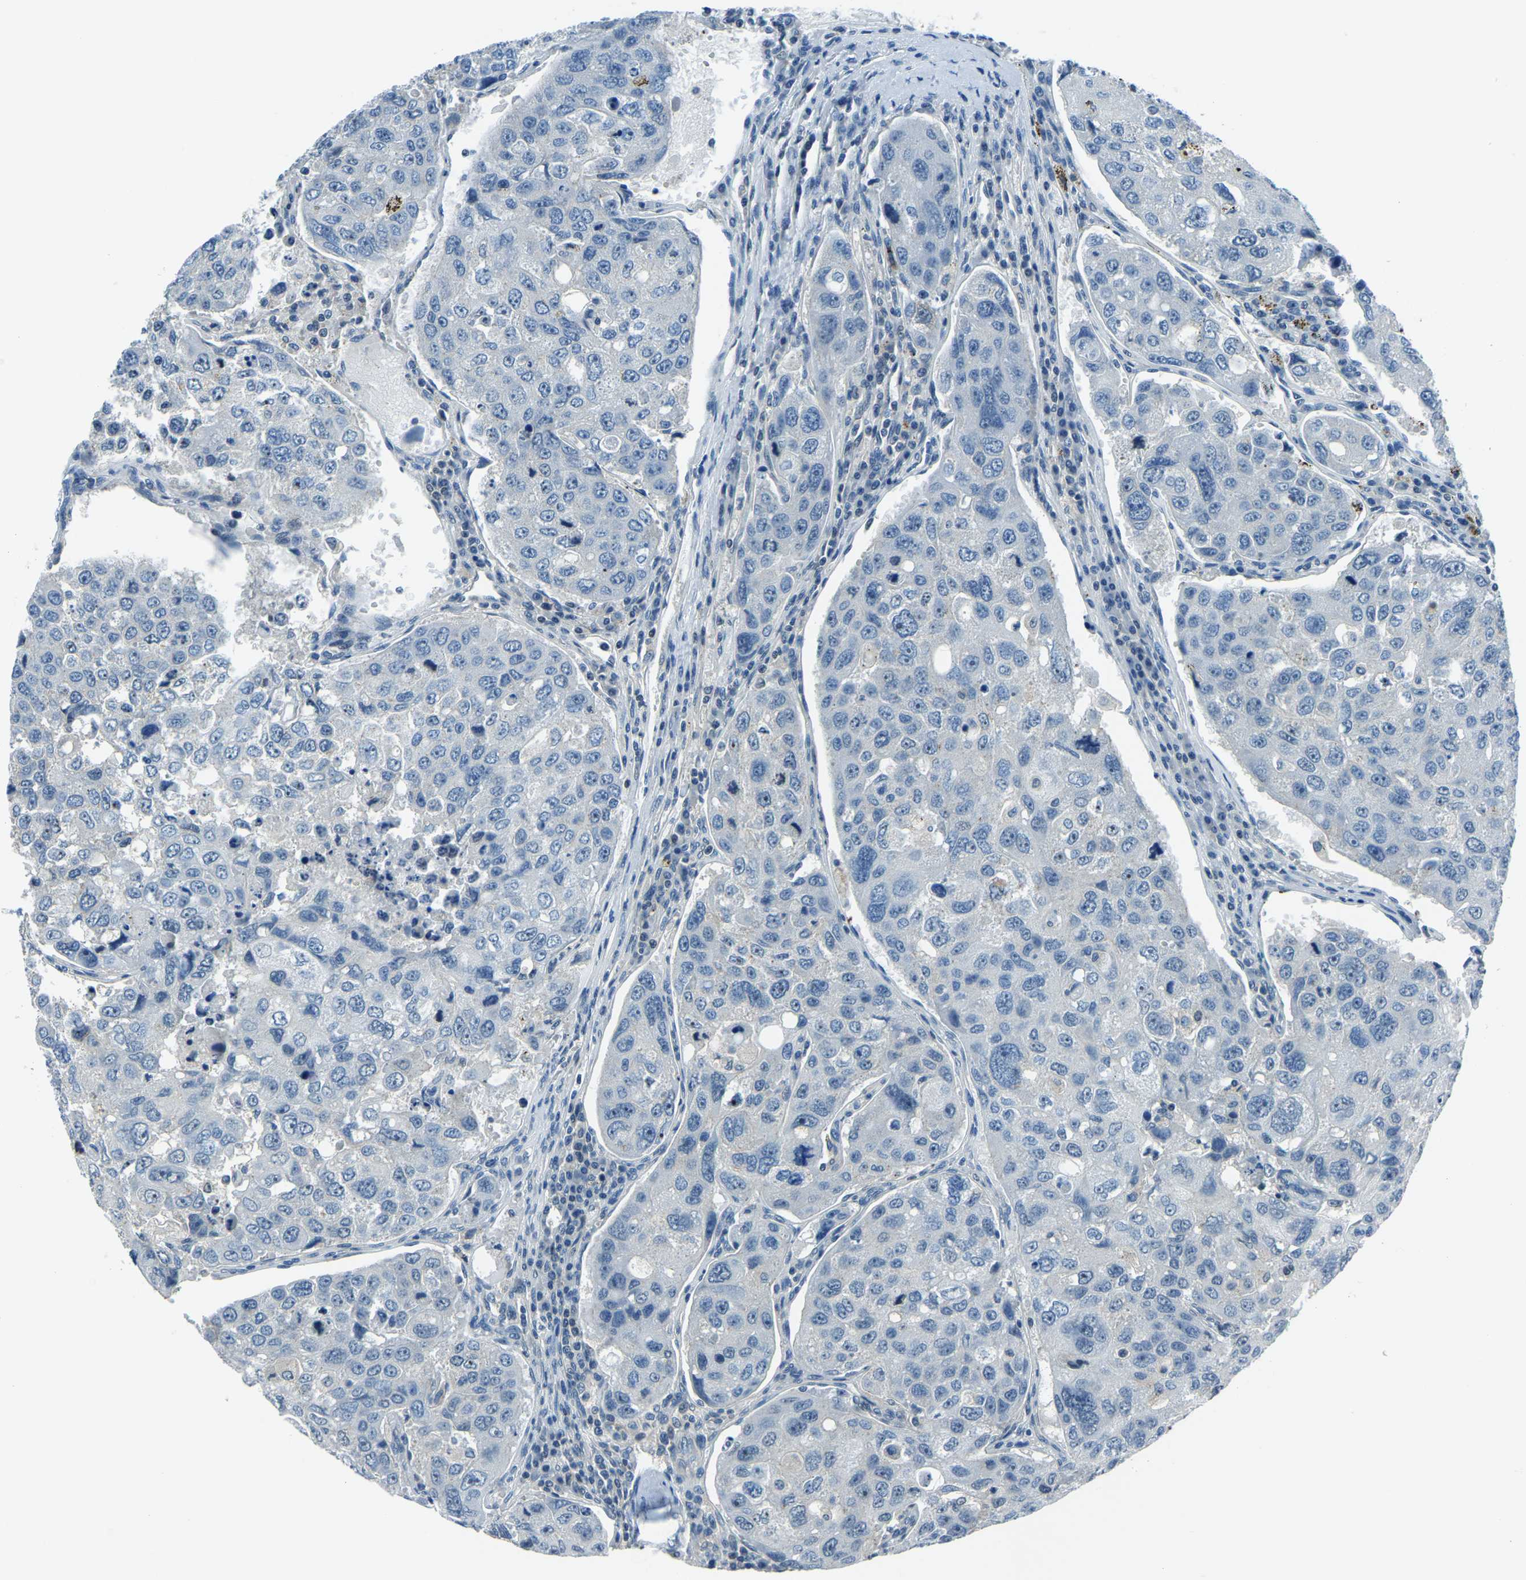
{"staining": {"intensity": "negative", "quantity": "none", "location": "none"}, "tissue": "urothelial cancer", "cell_type": "Tumor cells", "image_type": "cancer", "snomed": [{"axis": "morphology", "description": "Urothelial carcinoma, High grade"}, {"axis": "topography", "description": "Lymph node"}, {"axis": "topography", "description": "Urinary bladder"}], "caption": "This is a photomicrograph of IHC staining of high-grade urothelial carcinoma, which shows no expression in tumor cells.", "gene": "RRP1", "patient": {"sex": "male", "age": 51}}